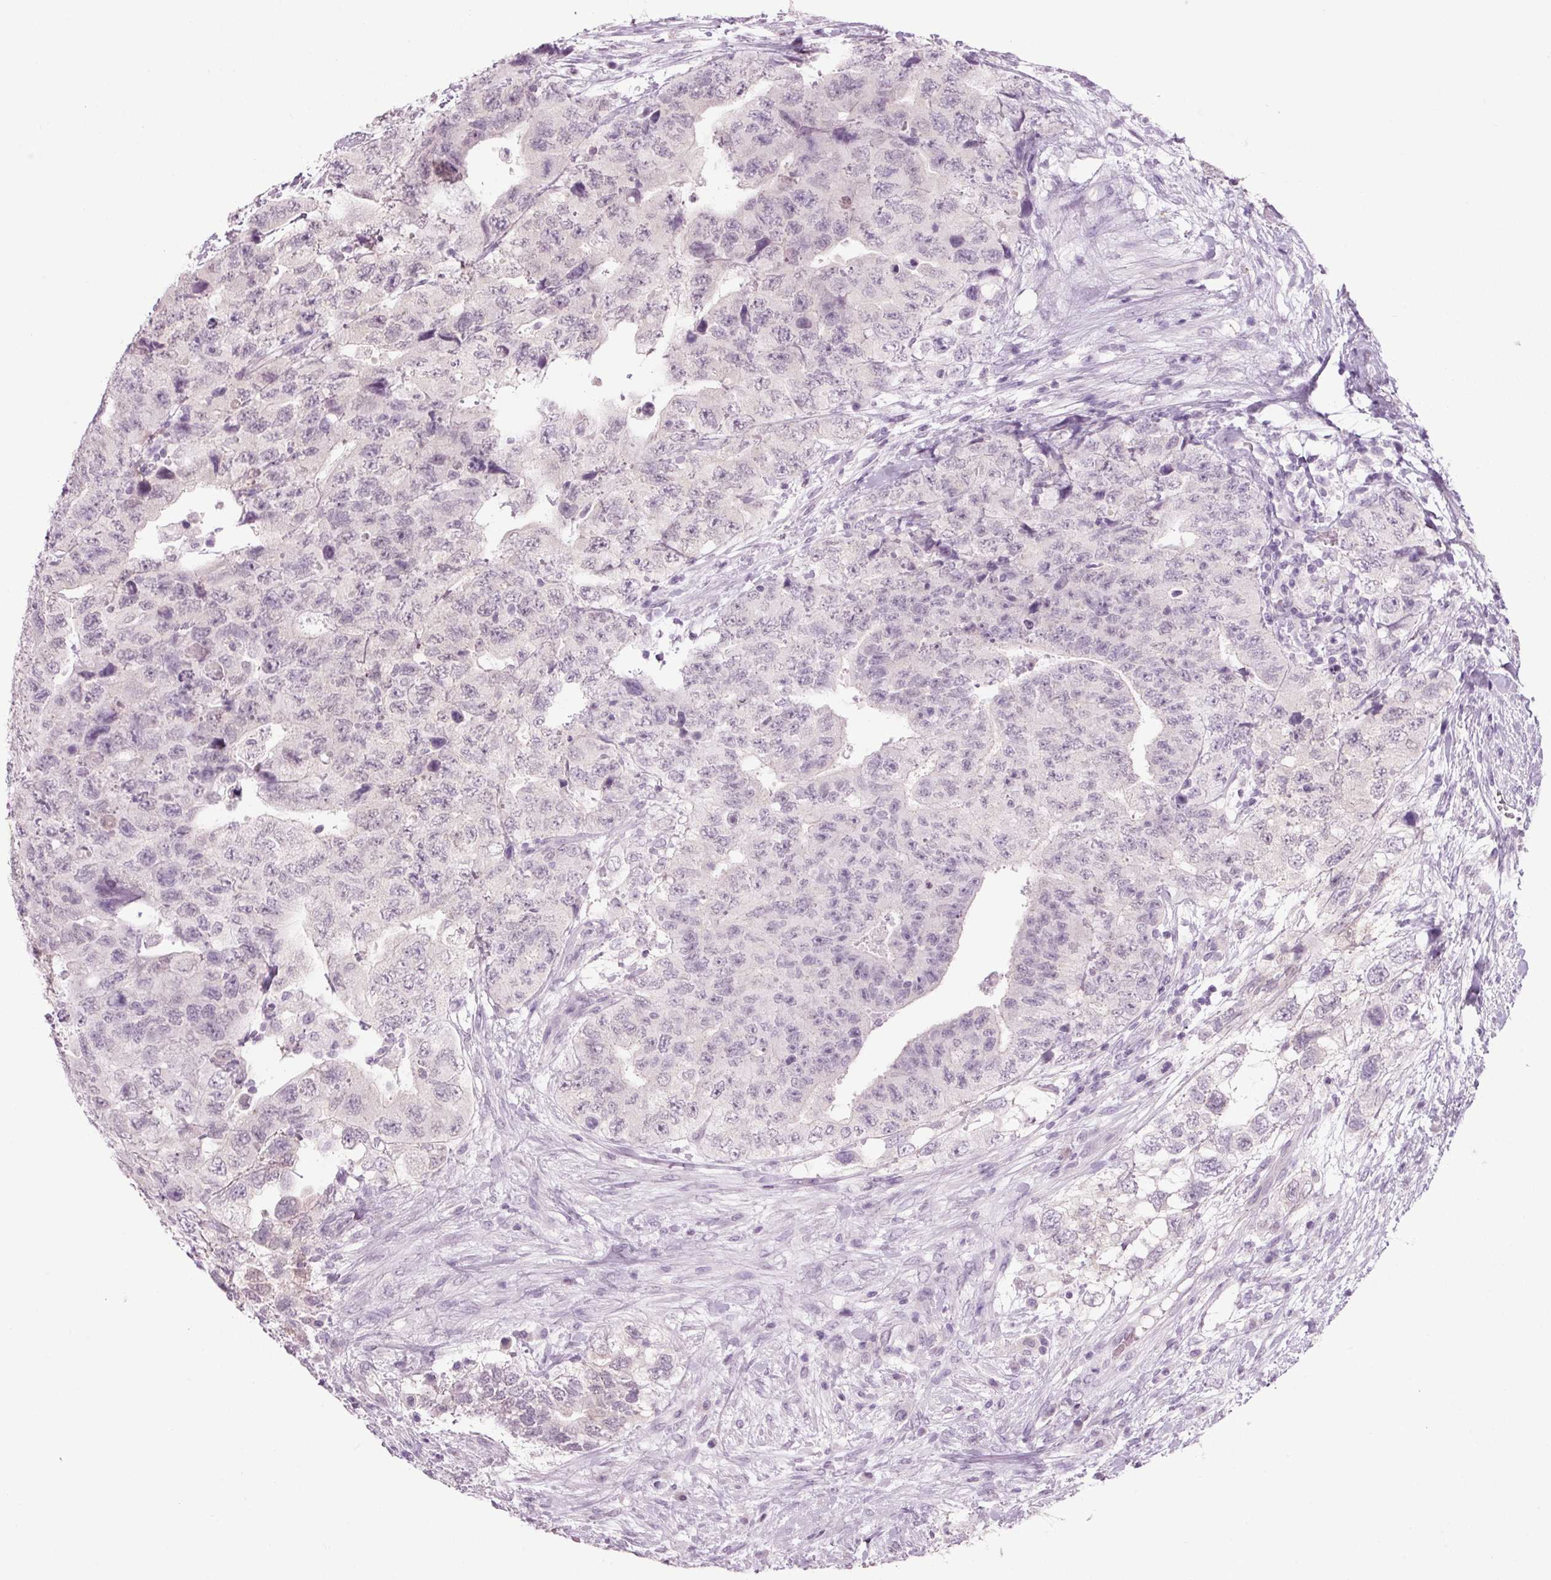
{"staining": {"intensity": "negative", "quantity": "none", "location": "none"}, "tissue": "testis cancer", "cell_type": "Tumor cells", "image_type": "cancer", "snomed": [{"axis": "morphology", "description": "Carcinoma, Embryonal, NOS"}, {"axis": "topography", "description": "Testis"}], "caption": "Tumor cells show no significant staining in testis embryonal carcinoma.", "gene": "PPP1R1A", "patient": {"sex": "male", "age": 24}}